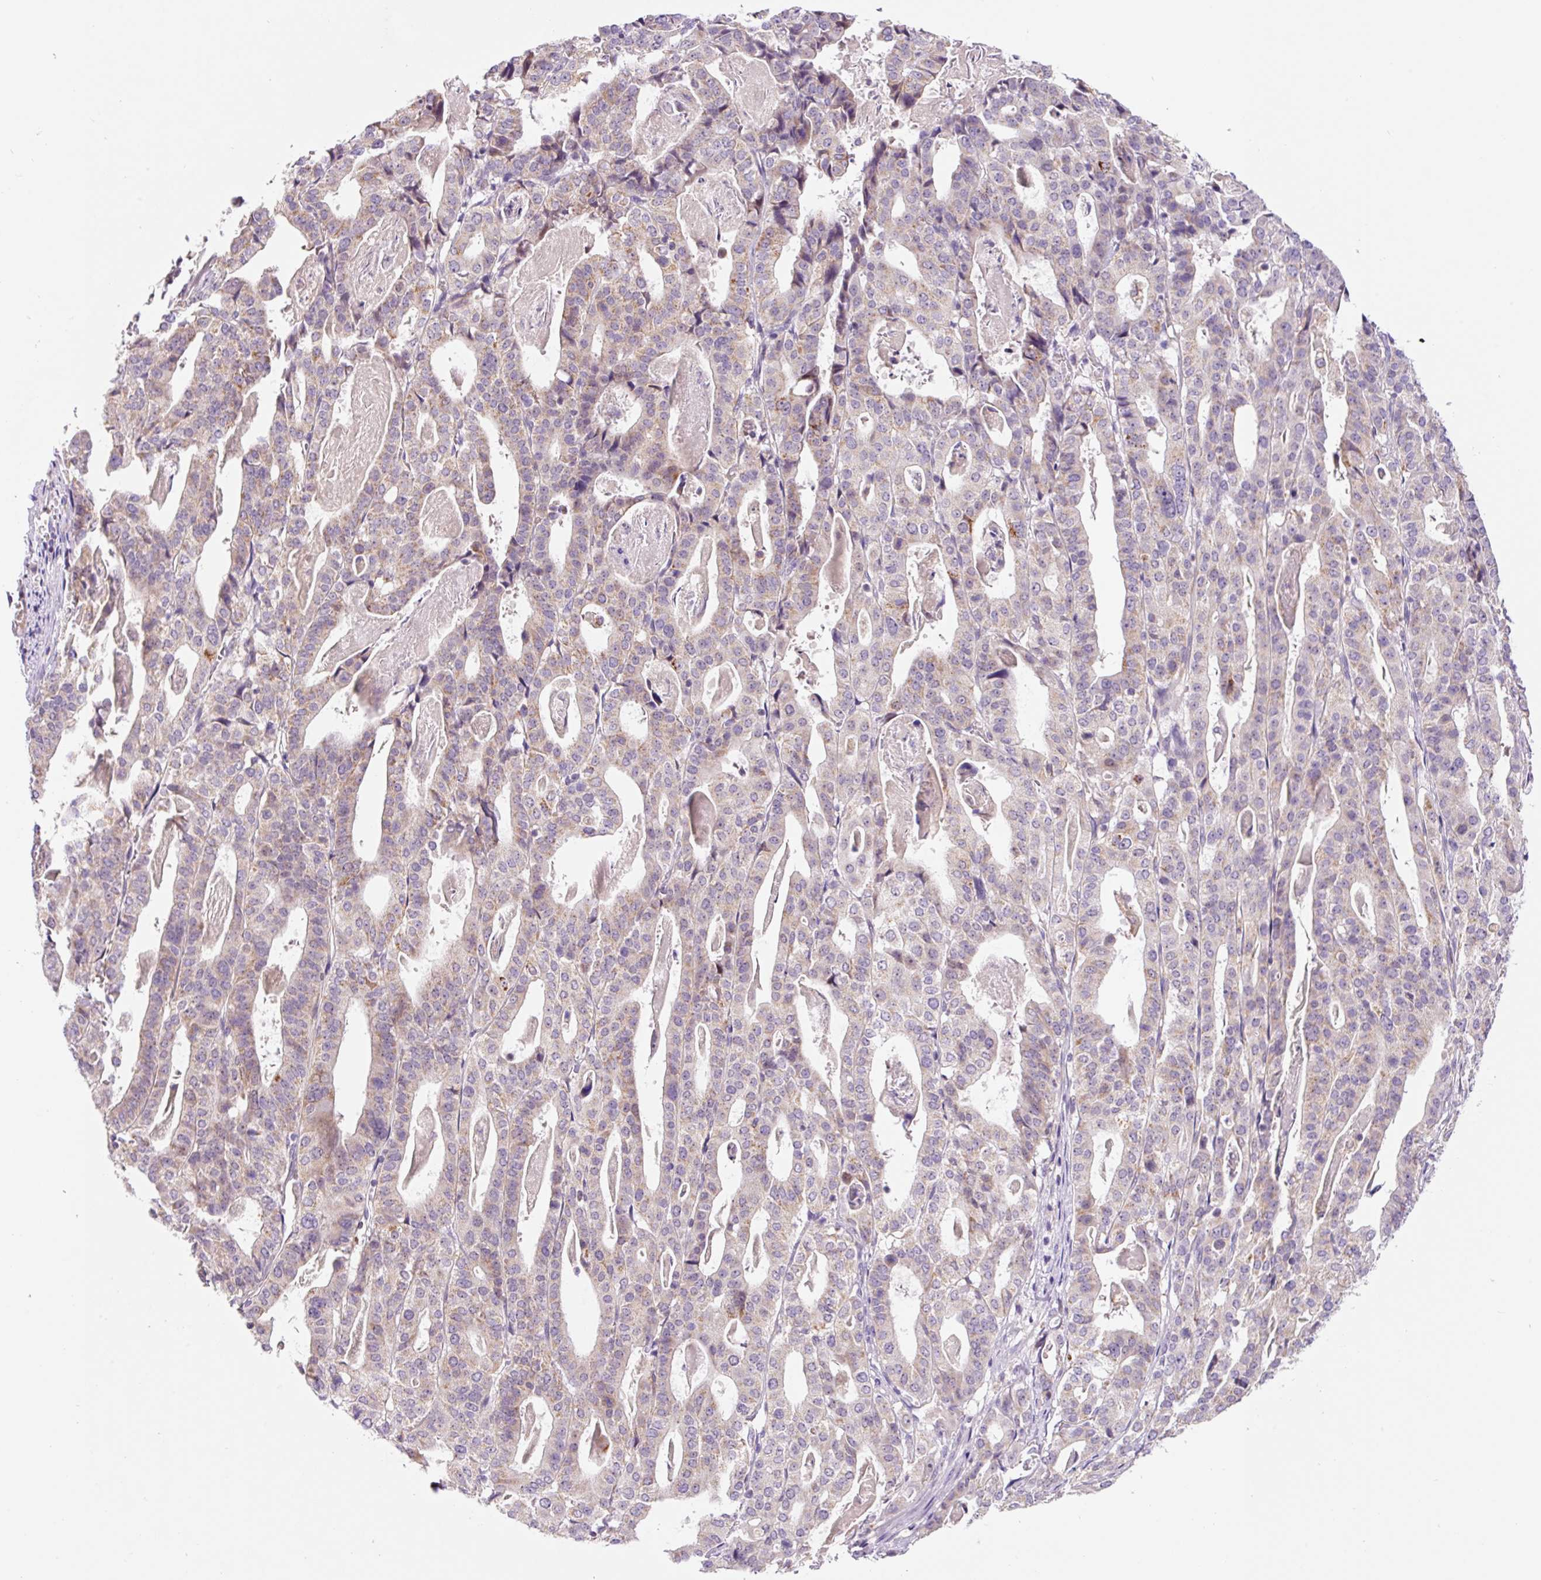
{"staining": {"intensity": "weak", "quantity": "<25%", "location": "cytoplasmic/membranous"}, "tissue": "stomach cancer", "cell_type": "Tumor cells", "image_type": "cancer", "snomed": [{"axis": "morphology", "description": "Adenocarcinoma, NOS"}, {"axis": "topography", "description": "Stomach"}], "caption": "Image shows no significant protein expression in tumor cells of adenocarcinoma (stomach). (Brightfield microscopy of DAB (3,3'-diaminobenzidine) IHC at high magnification).", "gene": "PCK2", "patient": {"sex": "male", "age": 48}}